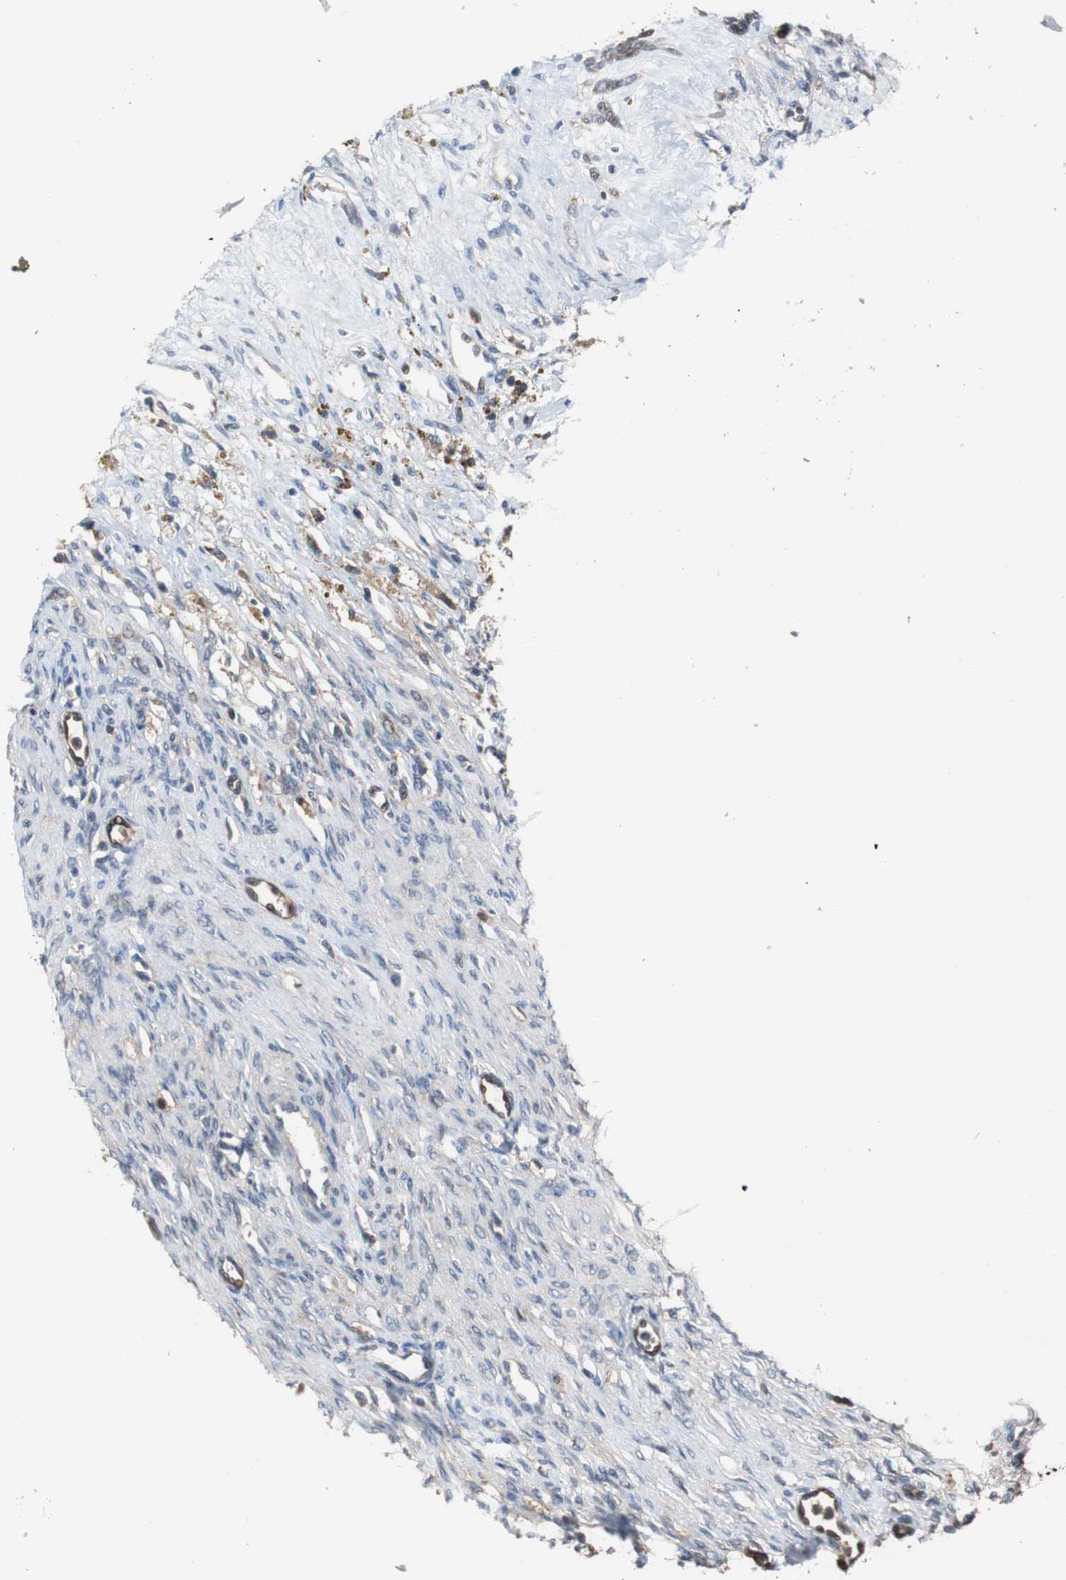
{"staining": {"intensity": "weak", "quantity": "25%-75%", "location": "cytoplasmic/membranous"}, "tissue": "ovary", "cell_type": "Ovarian stroma cells", "image_type": "normal", "snomed": [{"axis": "morphology", "description": "Normal tissue, NOS"}, {"axis": "topography", "description": "Ovary"}], "caption": "Ovarian stroma cells exhibit weak cytoplasmic/membranous positivity in about 25%-75% of cells in unremarkable ovary. (brown staining indicates protein expression, while blue staining denotes nuclei).", "gene": "ANXA4", "patient": {"sex": "female", "age": 33}}